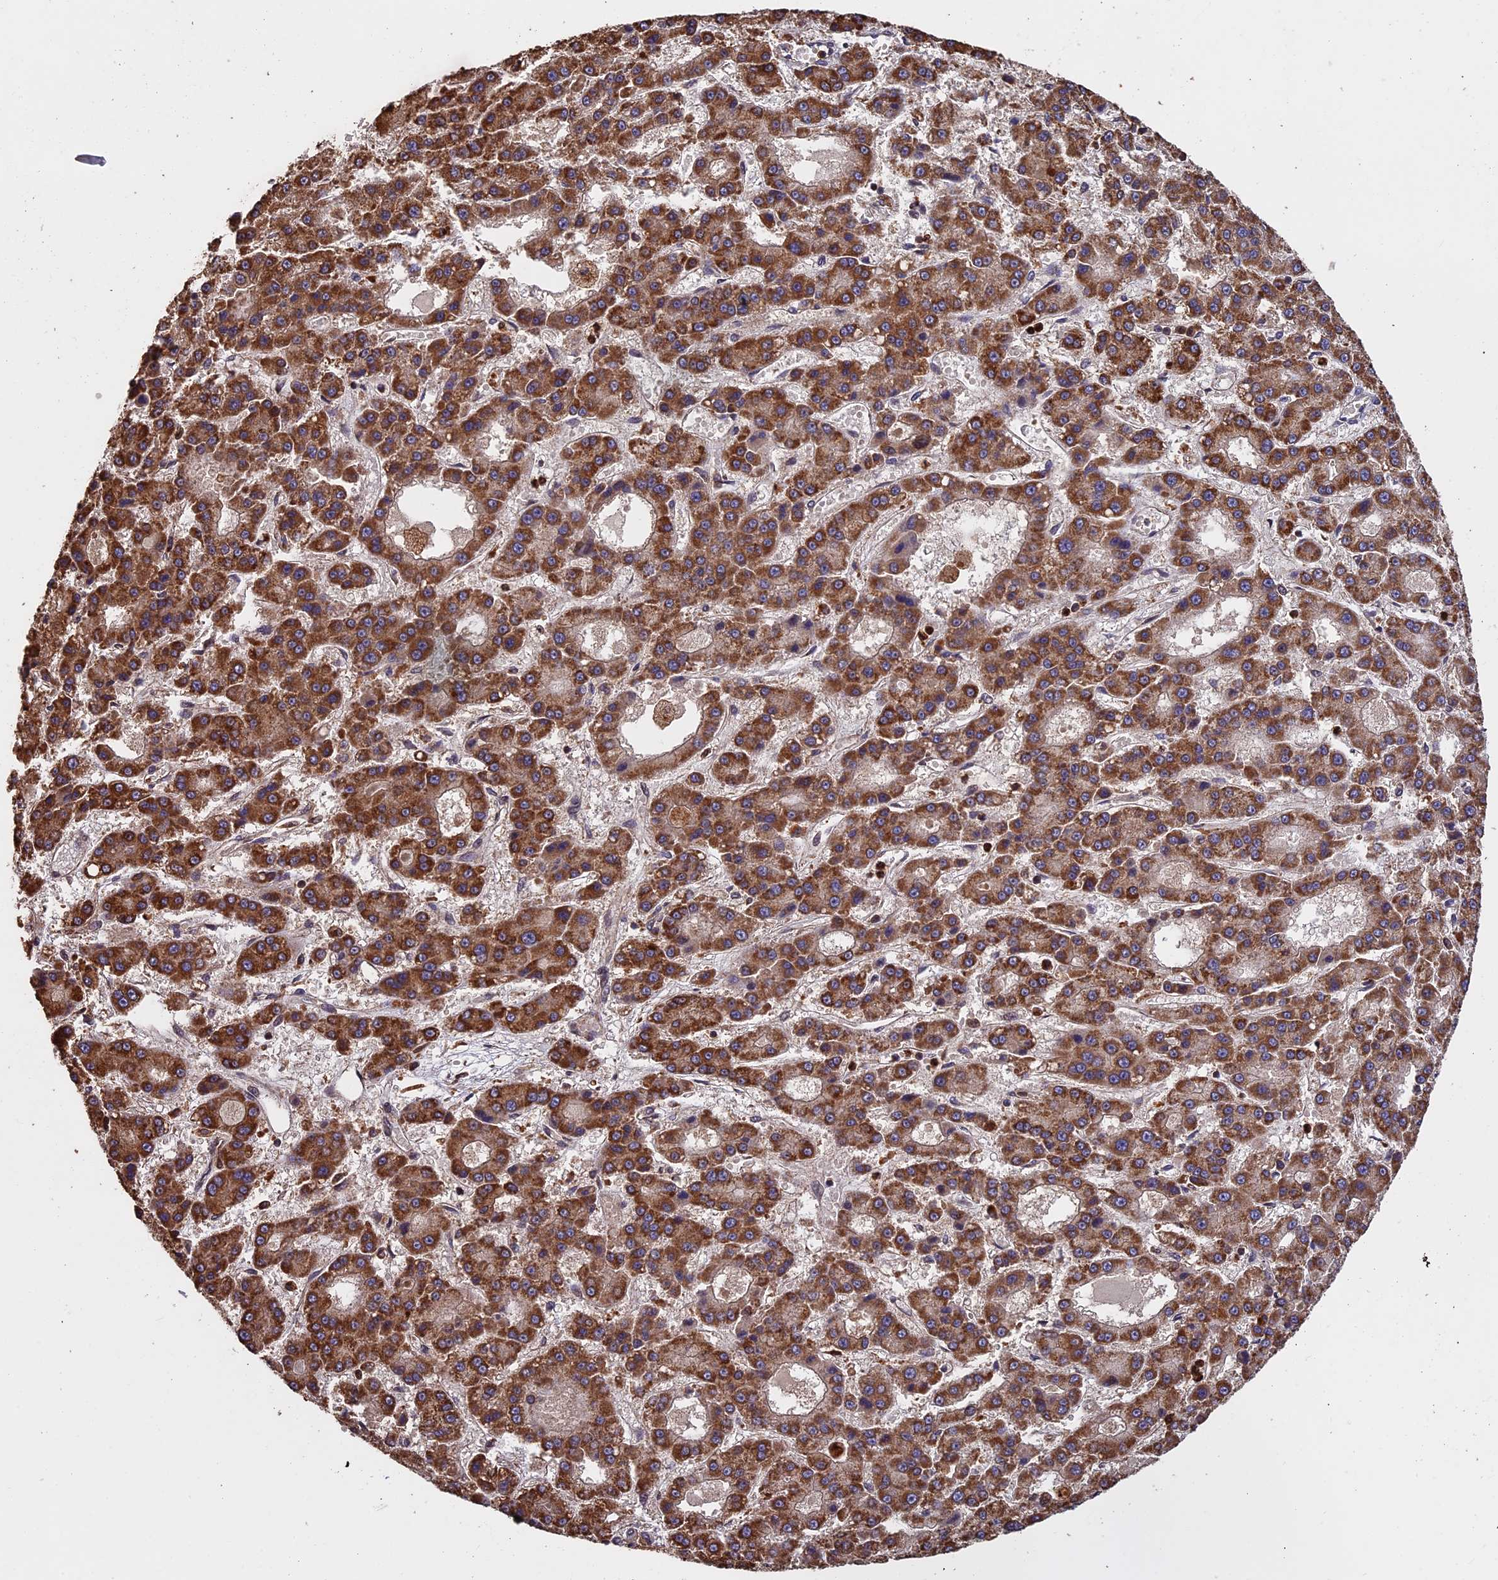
{"staining": {"intensity": "strong", "quantity": ">75%", "location": "cytoplasmic/membranous"}, "tissue": "liver cancer", "cell_type": "Tumor cells", "image_type": "cancer", "snomed": [{"axis": "morphology", "description": "Carcinoma, Hepatocellular, NOS"}, {"axis": "topography", "description": "Liver"}], "caption": "Tumor cells reveal high levels of strong cytoplasmic/membranous positivity in about >75% of cells in hepatocellular carcinoma (liver). The protein of interest is shown in brown color, while the nuclei are stained blue.", "gene": "PKD2L2", "patient": {"sex": "male", "age": 70}}